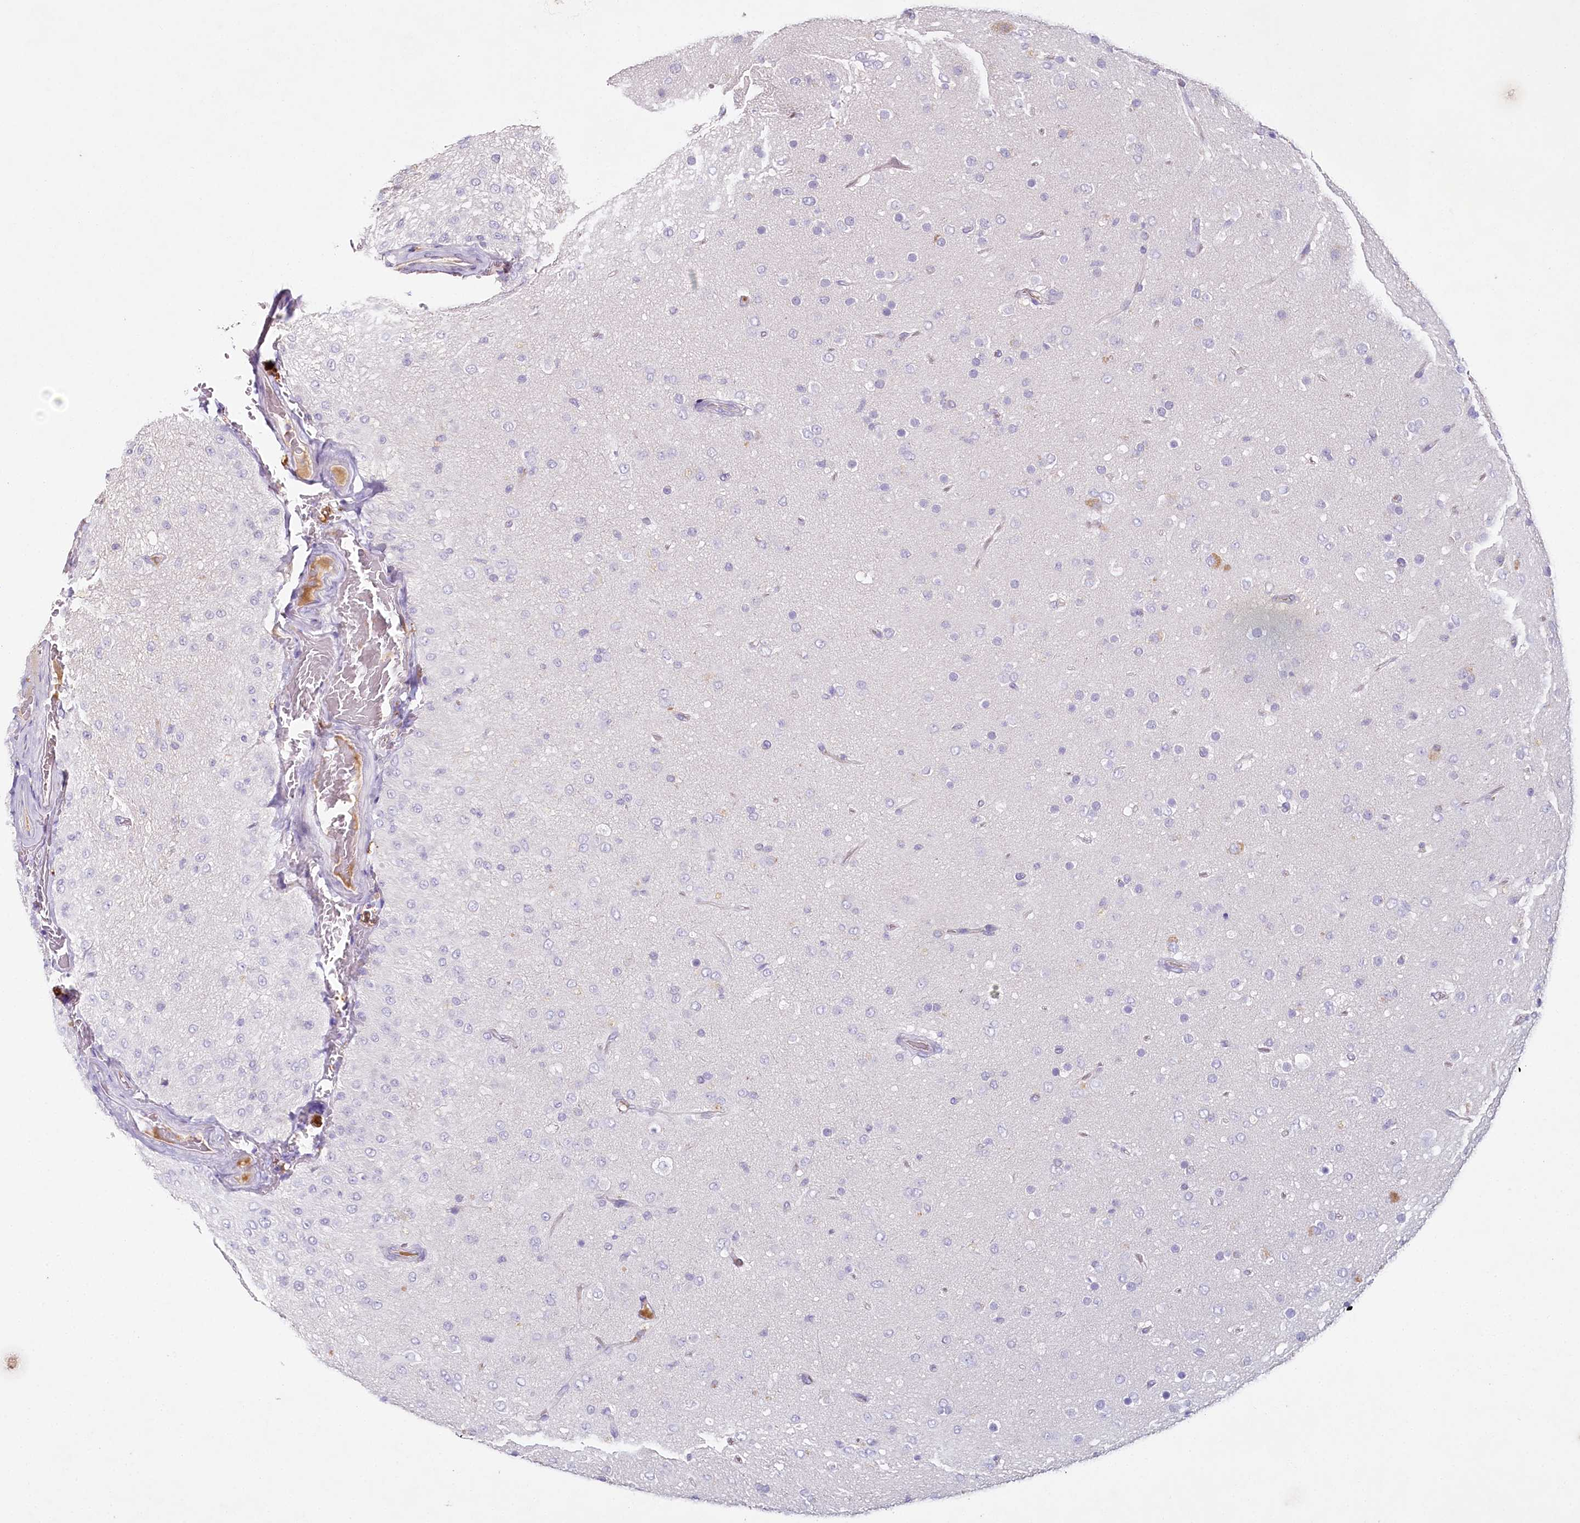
{"staining": {"intensity": "negative", "quantity": "none", "location": "none"}, "tissue": "glioma", "cell_type": "Tumor cells", "image_type": "cancer", "snomed": [{"axis": "morphology", "description": "Glioma, malignant, Low grade"}, {"axis": "topography", "description": "Brain"}], "caption": "Glioma was stained to show a protein in brown. There is no significant expression in tumor cells.", "gene": "HPD", "patient": {"sex": "male", "age": 65}}